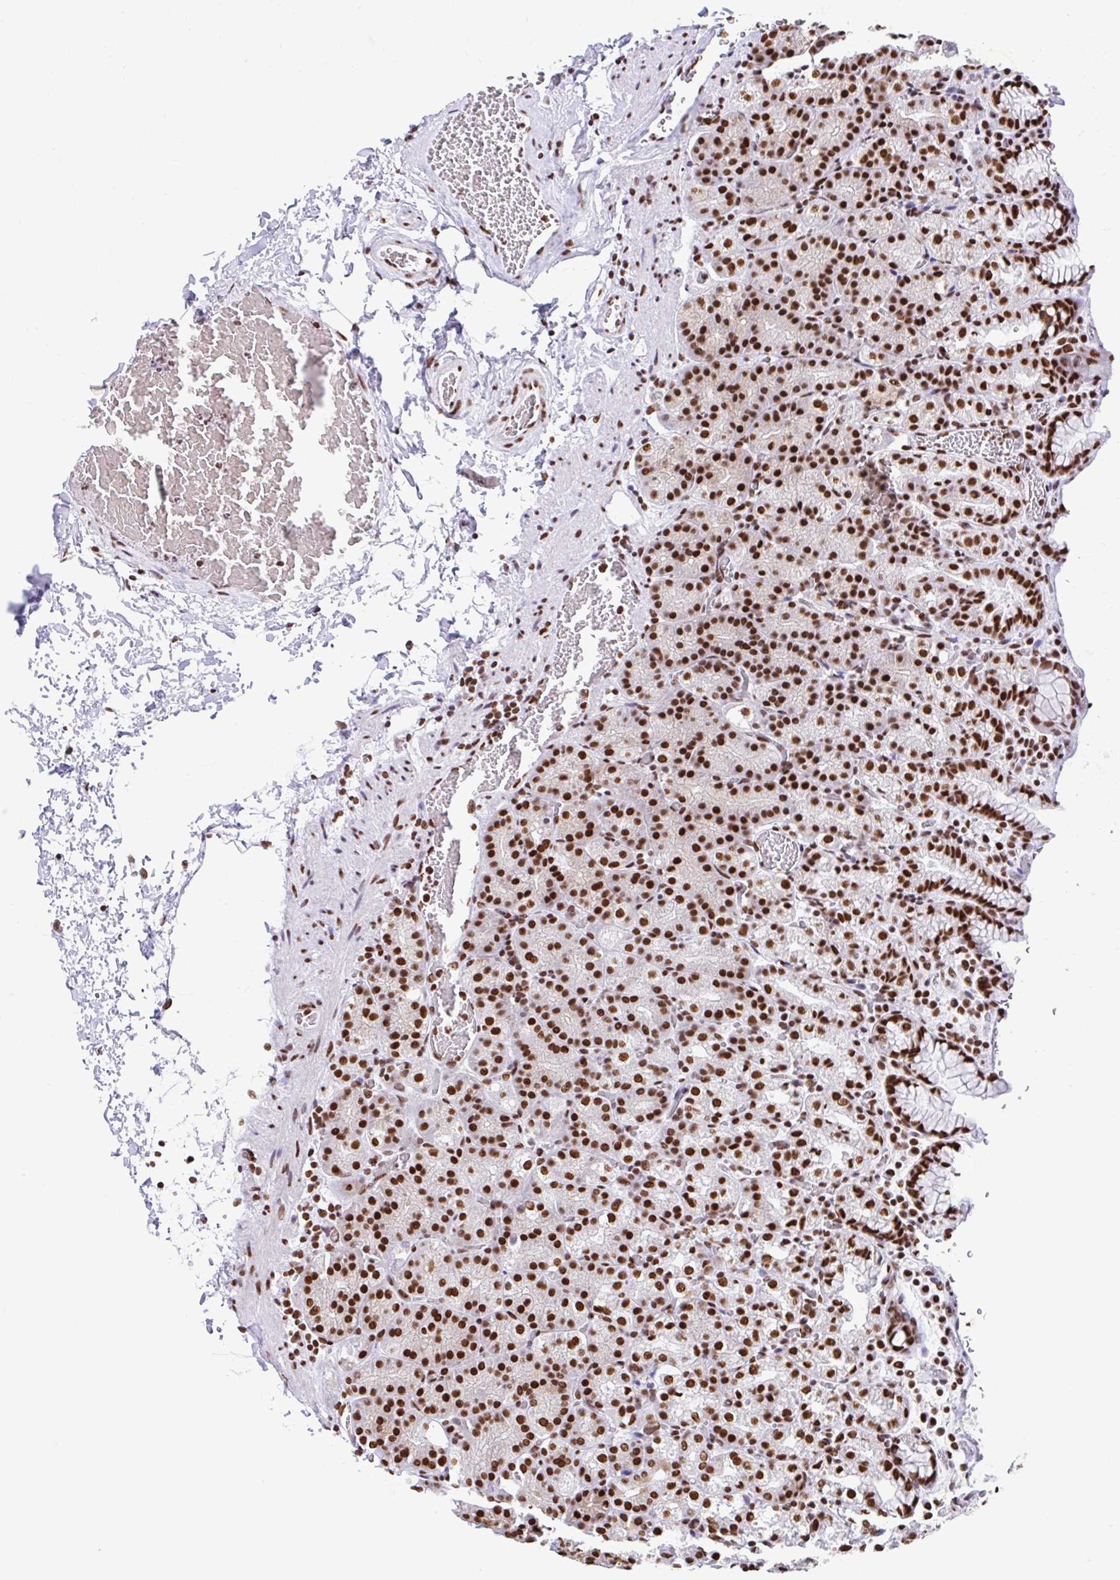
{"staining": {"intensity": "strong", "quantity": ">75%", "location": "nuclear"}, "tissue": "stomach", "cell_type": "Glandular cells", "image_type": "normal", "snomed": [{"axis": "morphology", "description": "Normal tissue, NOS"}, {"axis": "topography", "description": "Stomach, upper"}], "caption": "A brown stain shows strong nuclear expression of a protein in glandular cells of unremarkable stomach. (IHC, brightfield microscopy, high magnification).", "gene": "KHDRBS1", "patient": {"sex": "female", "age": 81}}